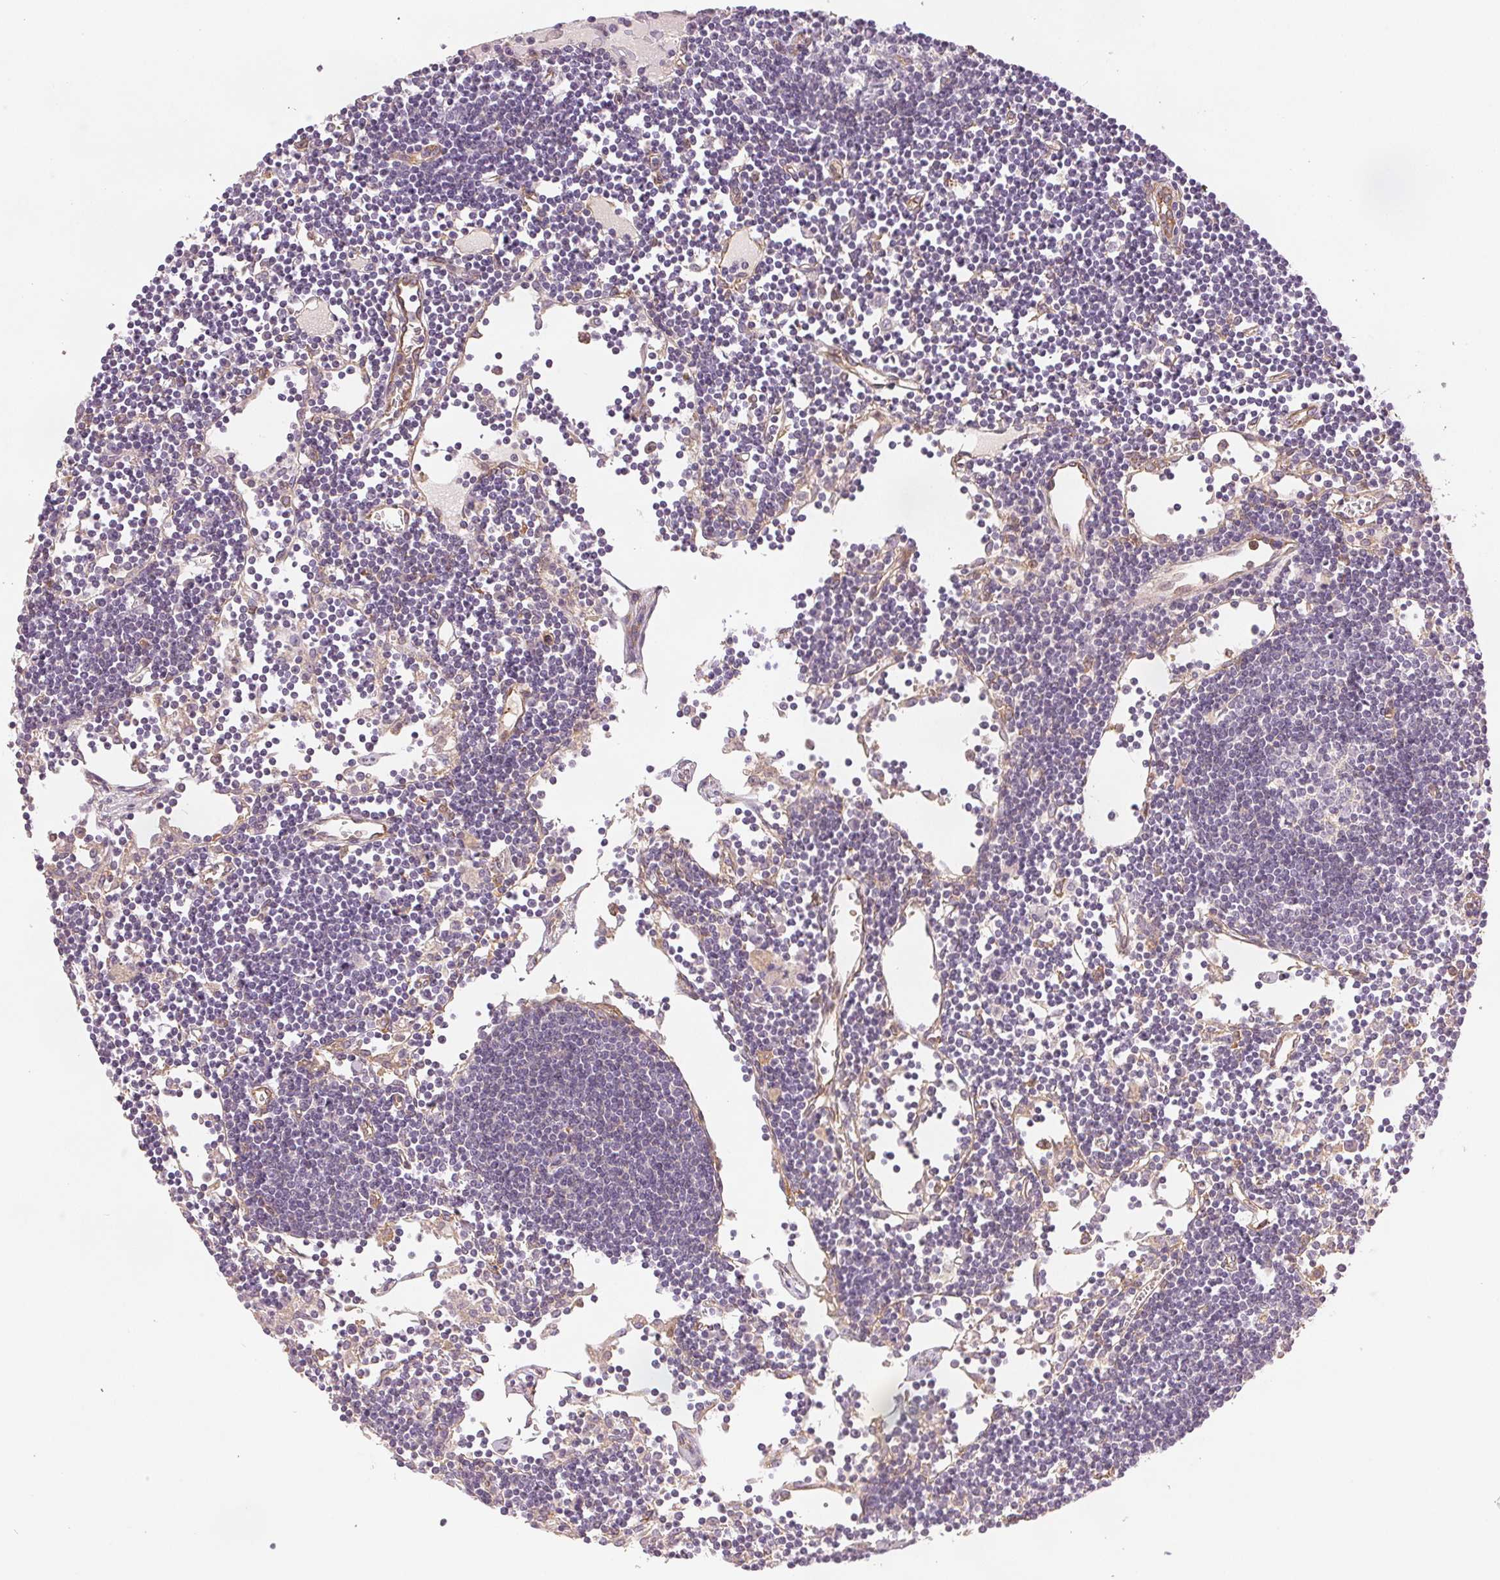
{"staining": {"intensity": "negative", "quantity": "none", "location": "none"}, "tissue": "lymph node", "cell_type": "Germinal center cells", "image_type": "normal", "snomed": [{"axis": "morphology", "description": "Normal tissue, NOS"}, {"axis": "topography", "description": "Lymph node"}], "caption": "A high-resolution histopathology image shows immunohistochemistry (IHC) staining of benign lymph node, which shows no significant expression in germinal center cells.", "gene": "DIAPH2", "patient": {"sex": "female", "age": 65}}